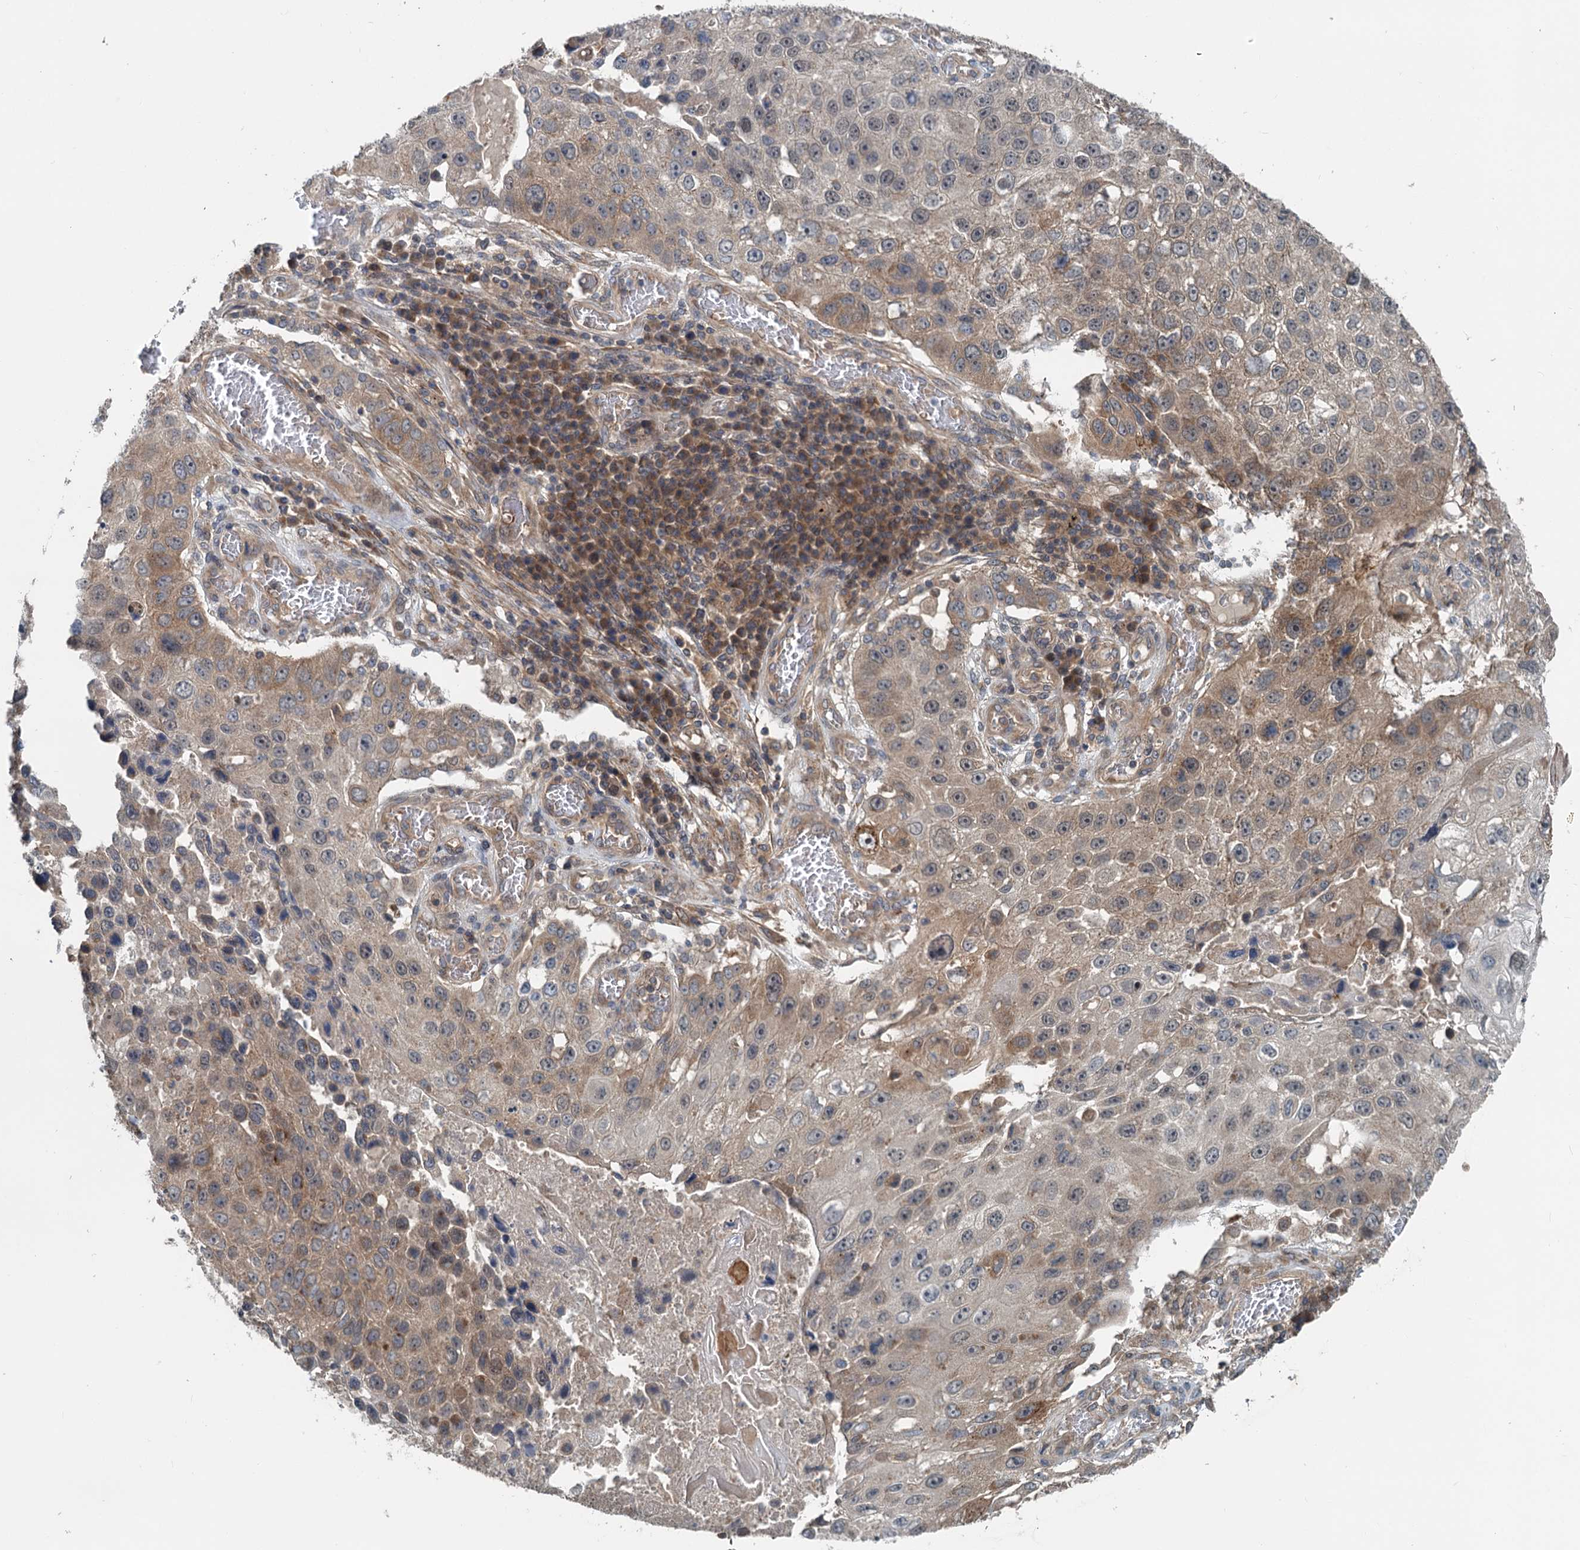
{"staining": {"intensity": "weak", "quantity": "25%-75%", "location": "cytoplasmic/membranous"}, "tissue": "lung cancer", "cell_type": "Tumor cells", "image_type": "cancer", "snomed": [{"axis": "morphology", "description": "Squamous cell carcinoma, NOS"}, {"axis": "topography", "description": "Lung"}], "caption": "IHC (DAB) staining of human squamous cell carcinoma (lung) displays weak cytoplasmic/membranous protein staining in about 25%-75% of tumor cells. (DAB (3,3'-diaminobenzidine) IHC, brown staining for protein, blue staining for nuclei).", "gene": "TEDC1", "patient": {"sex": "male", "age": 61}}